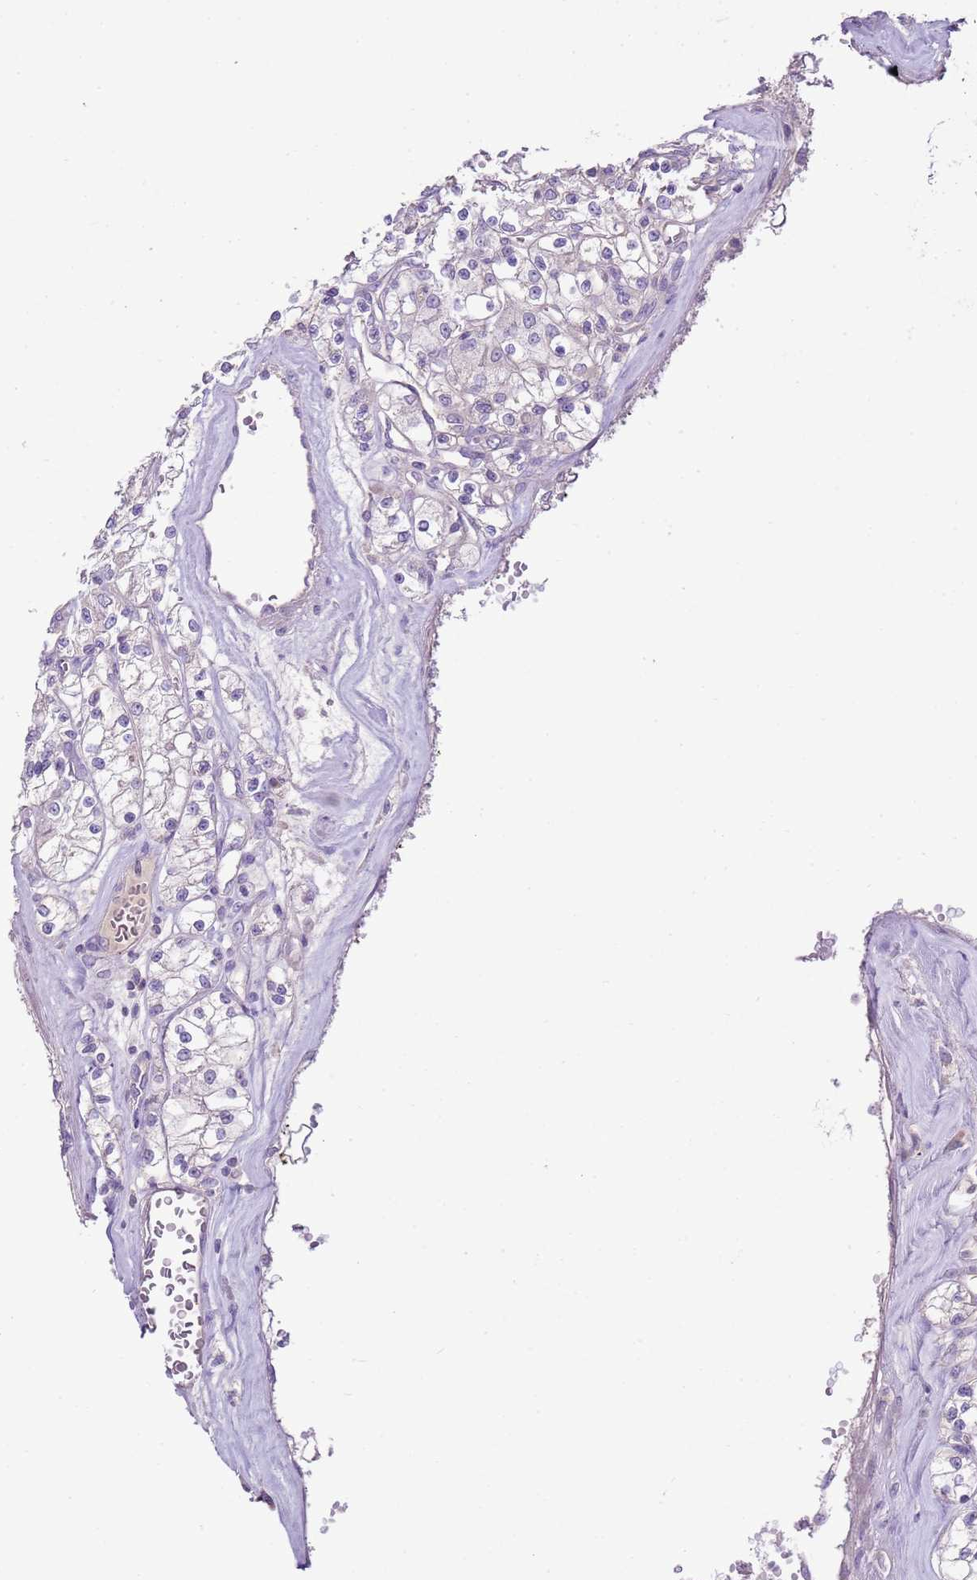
{"staining": {"intensity": "negative", "quantity": "none", "location": "none"}, "tissue": "renal cancer", "cell_type": "Tumor cells", "image_type": "cancer", "snomed": [{"axis": "morphology", "description": "Adenocarcinoma, NOS"}, {"axis": "topography", "description": "Kidney"}], "caption": "High magnification brightfield microscopy of renal cancer (adenocarcinoma) stained with DAB (3,3'-diaminobenzidine) (brown) and counterstained with hematoxylin (blue): tumor cells show no significant expression.", "gene": "IL2RG", "patient": {"sex": "female", "age": 59}}